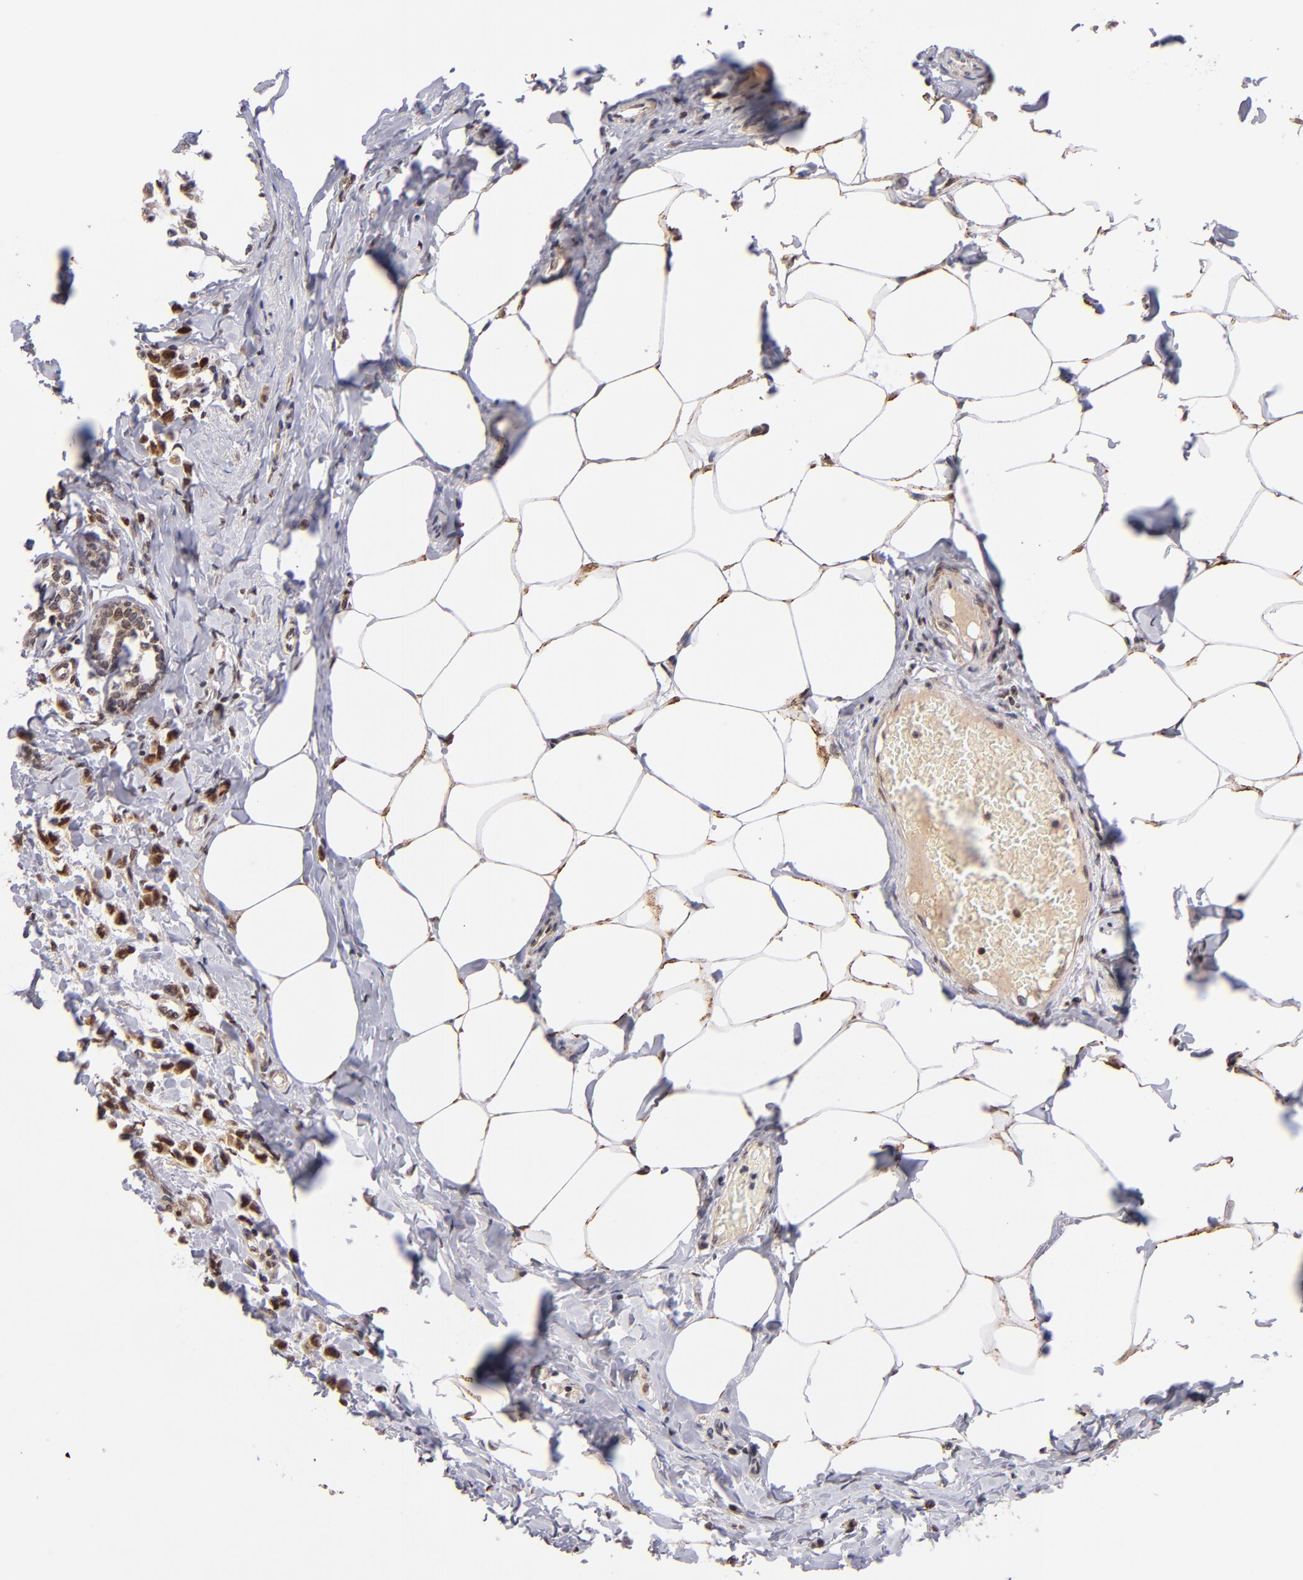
{"staining": {"intensity": "moderate", "quantity": ">75%", "location": "cytoplasmic/membranous,nuclear"}, "tissue": "breast cancer", "cell_type": "Tumor cells", "image_type": "cancer", "snomed": [{"axis": "morphology", "description": "Lobular carcinoma"}, {"axis": "topography", "description": "Breast"}], "caption": "DAB immunohistochemical staining of lobular carcinoma (breast) shows moderate cytoplasmic/membranous and nuclear protein positivity in approximately >75% of tumor cells.", "gene": "TOP1MT", "patient": {"sex": "female", "age": 51}}